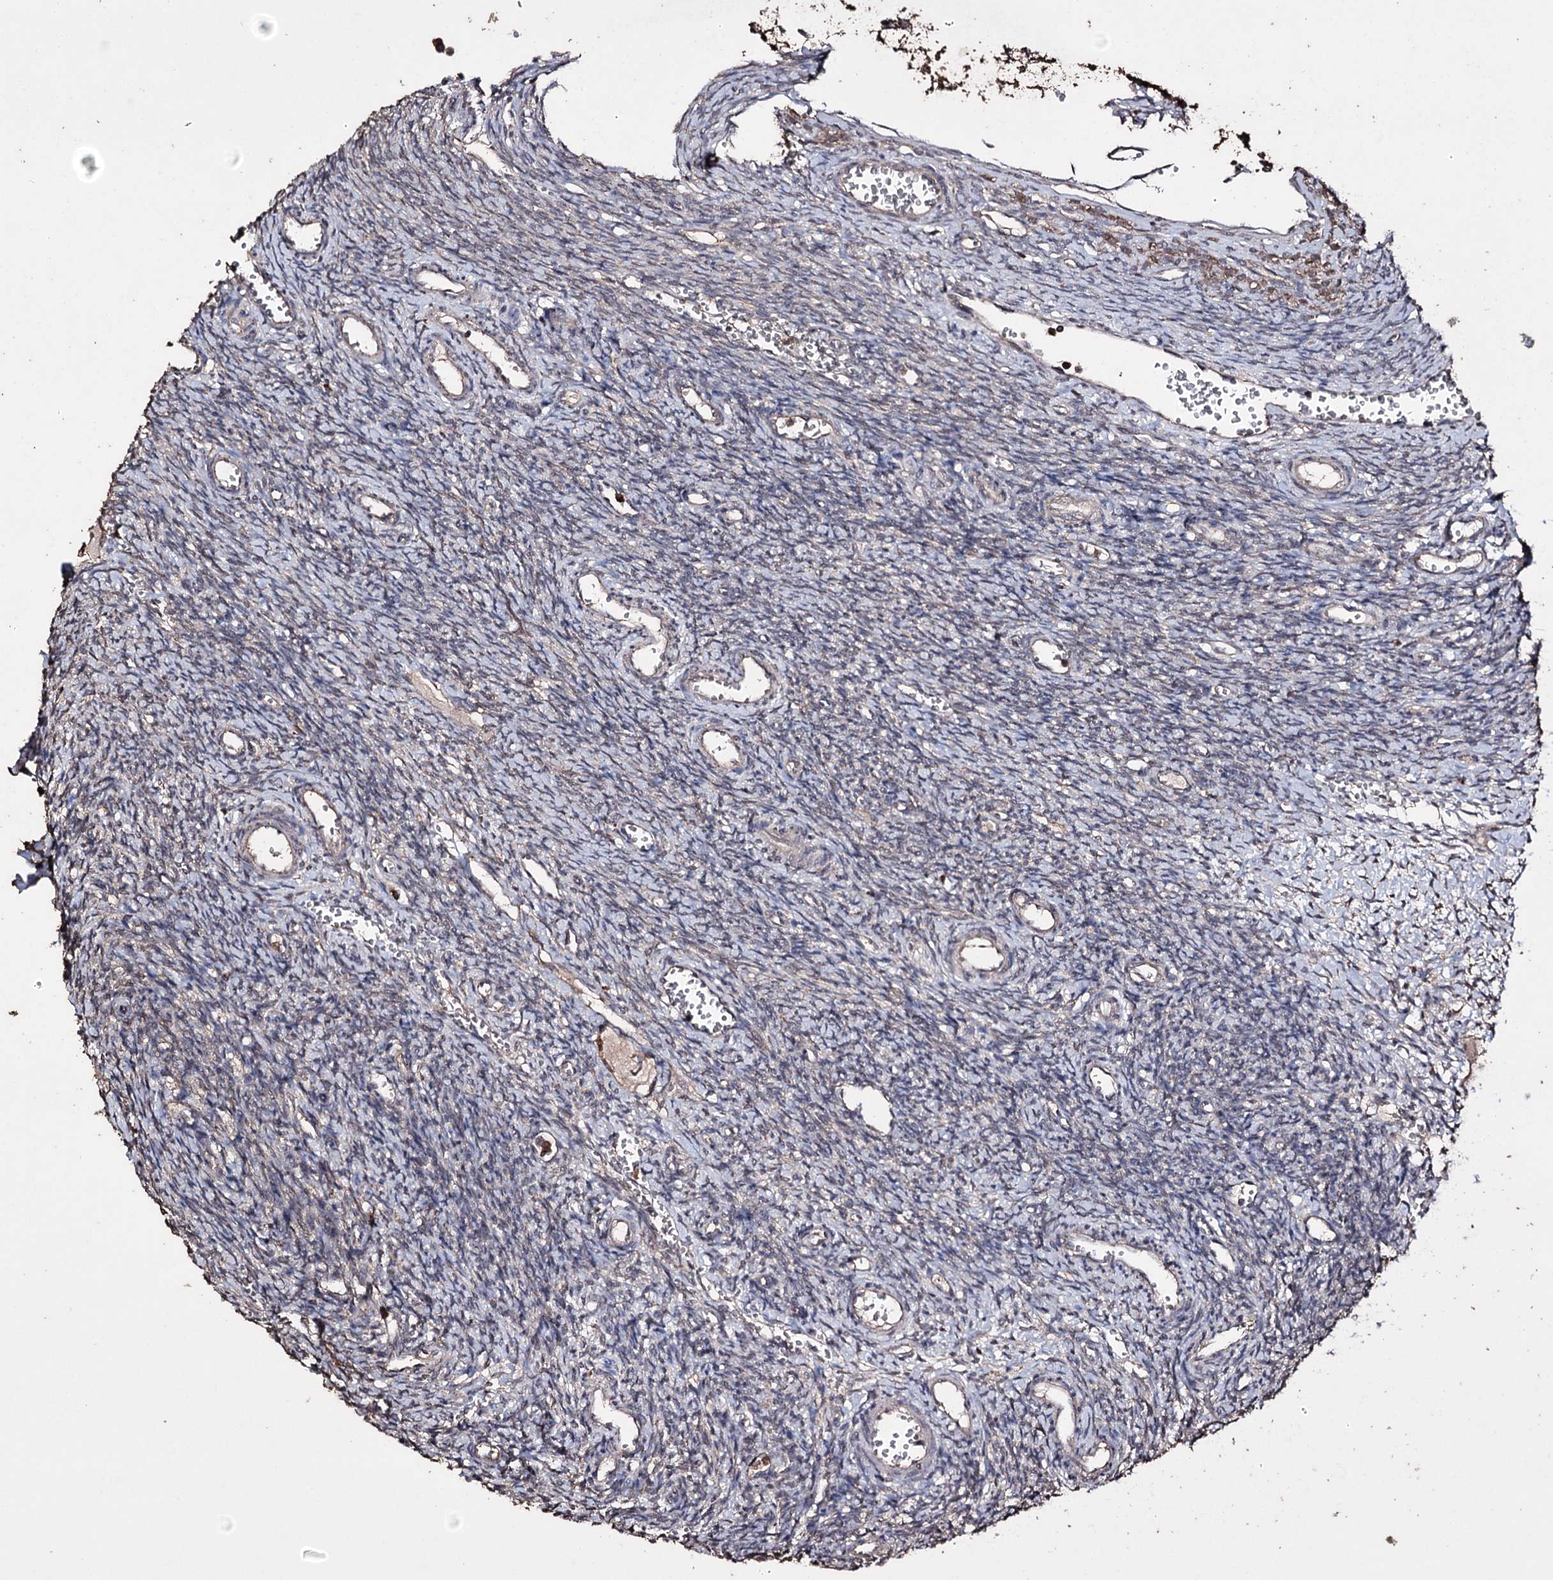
{"staining": {"intensity": "negative", "quantity": "none", "location": "none"}, "tissue": "ovary", "cell_type": "Ovarian stroma cells", "image_type": "normal", "snomed": [{"axis": "morphology", "description": "Normal tissue, NOS"}, {"axis": "topography", "description": "Ovary"}], "caption": "This is an IHC photomicrograph of benign human ovary. There is no positivity in ovarian stroma cells.", "gene": "ZNF662", "patient": {"sex": "female", "age": 39}}